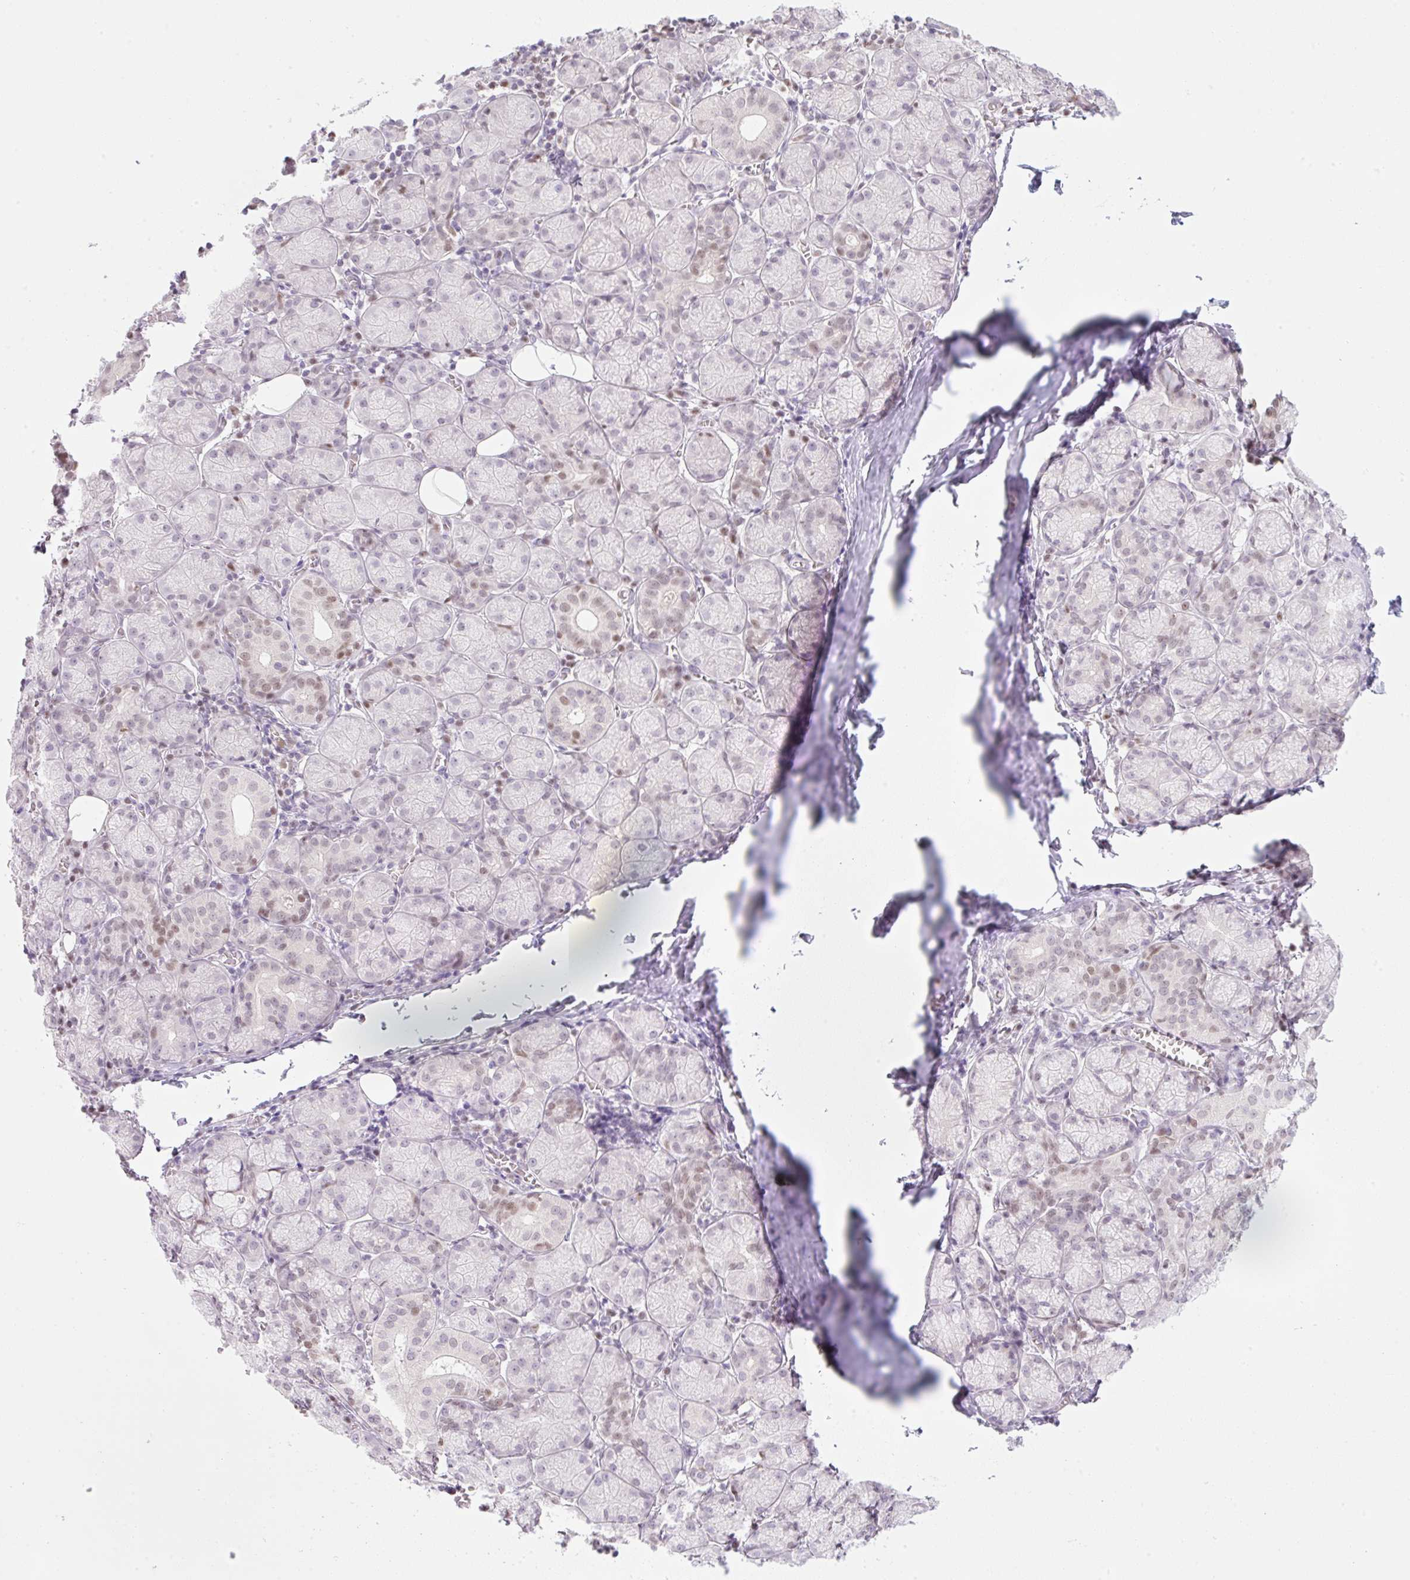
{"staining": {"intensity": "moderate", "quantity": "<25%", "location": "nuclear"}, "tissue": "salivary gland", "cell_type": "Glandular cells", "image_type": "normal", "snomed": [{"axis": "morphology", "description": "Normal tissue, NOS"}, {"axis": "topography", "description": "Salivary gland"}], "caption": "Protein positivity by immunohistochemistry (IHC) exhibits moderate nuclear positivity in about <25% of glandular cells in normal salivary gland.", "gene": "TLE3", "patient": {"sex": "female", "age": 24}}